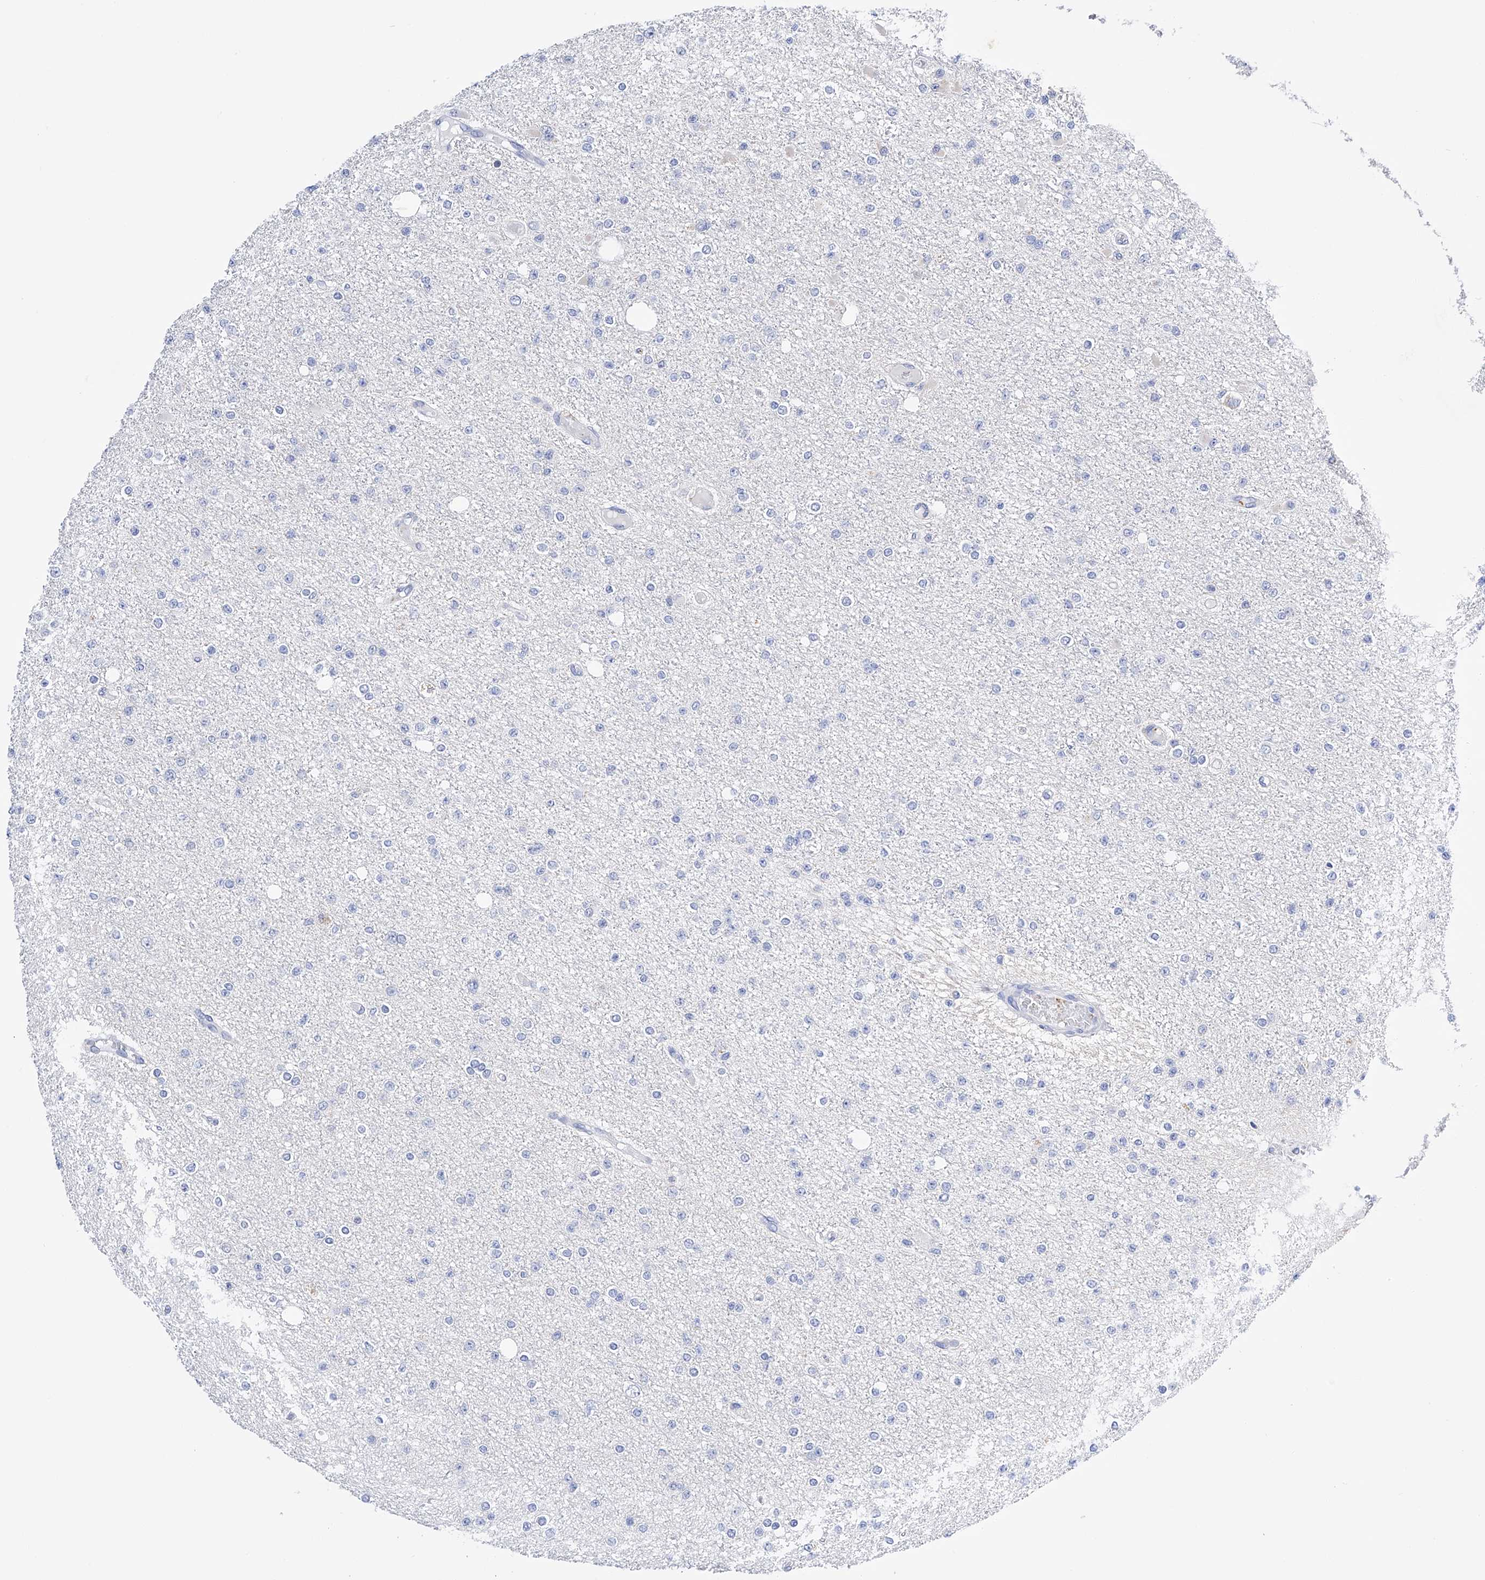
{"staining": {"intensity": "negative", "quantity": "none", "location": "none"}, "tissue": "glioma", "cell_type": "Tumor cells", "image_type": "cancer", "snomed": [{"axis": "morphology", "description": "Glioma, malignant, Low grade"}, {"axis": "topography", "description": "Brain"}], "caption": "IHC of glioma demonstrates no positivity in tumor cells.", "gene": "PDIA5", "patient": {"sex": "female", "age": 22}}